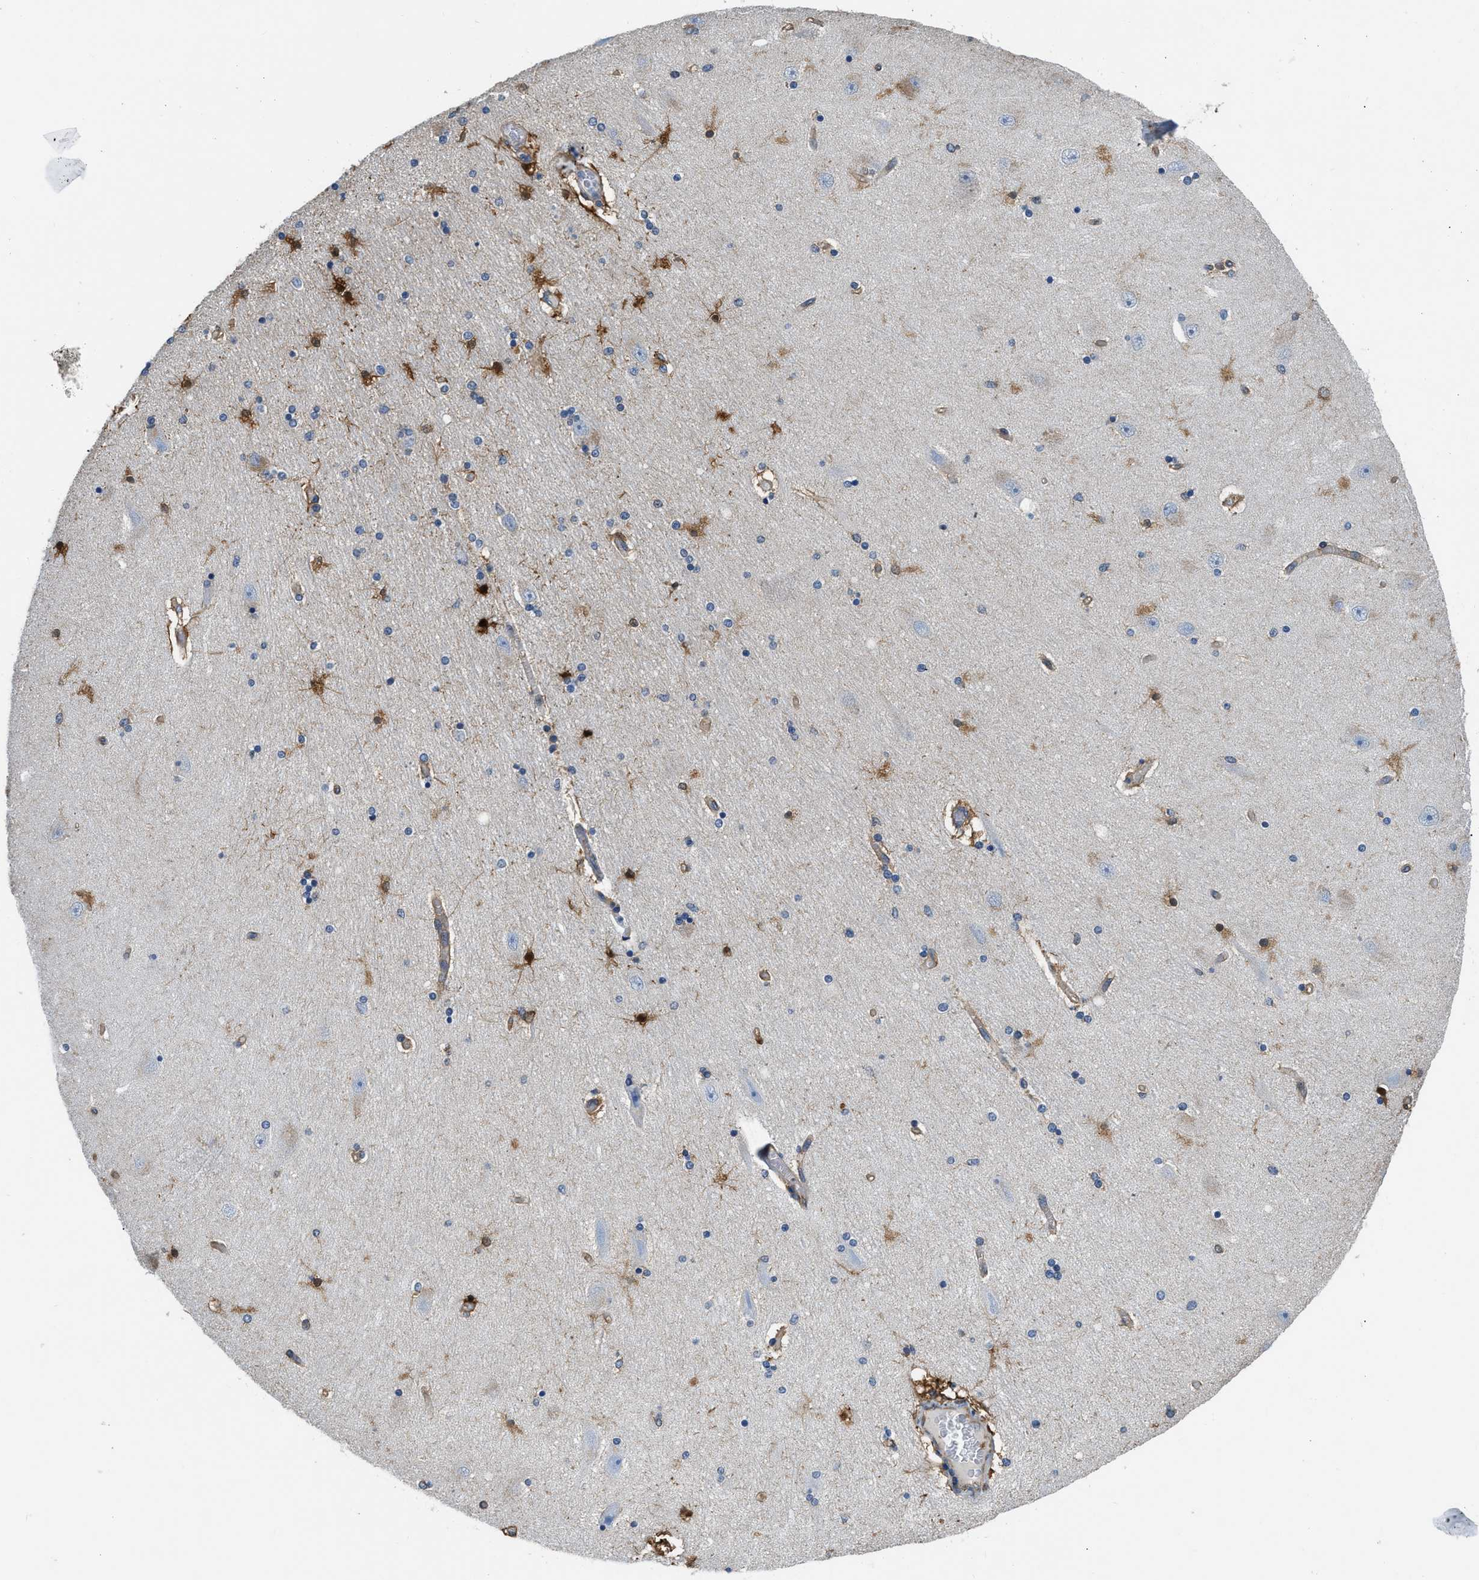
{"staining": {"intensity": "moderate", "quantity": "25%-75%", "location": "cytoplasmic/membranous"}, "tissue": "hippocampus", "cell_type": "Glial cells", "image_type": "normal", "snomed": [{"axis": "morphology", "description": "Normal tissue, NOS"}, {"axis": "topography", "description": "Hippocampus"}], "caption": "A medium amount of moderate cytoplasmic/membranous expression is present in about 25%-75% of glial cells in unremarkable hippocampus.", "gene": "PKM", "patient": {"sex": "female", "age": 54}}